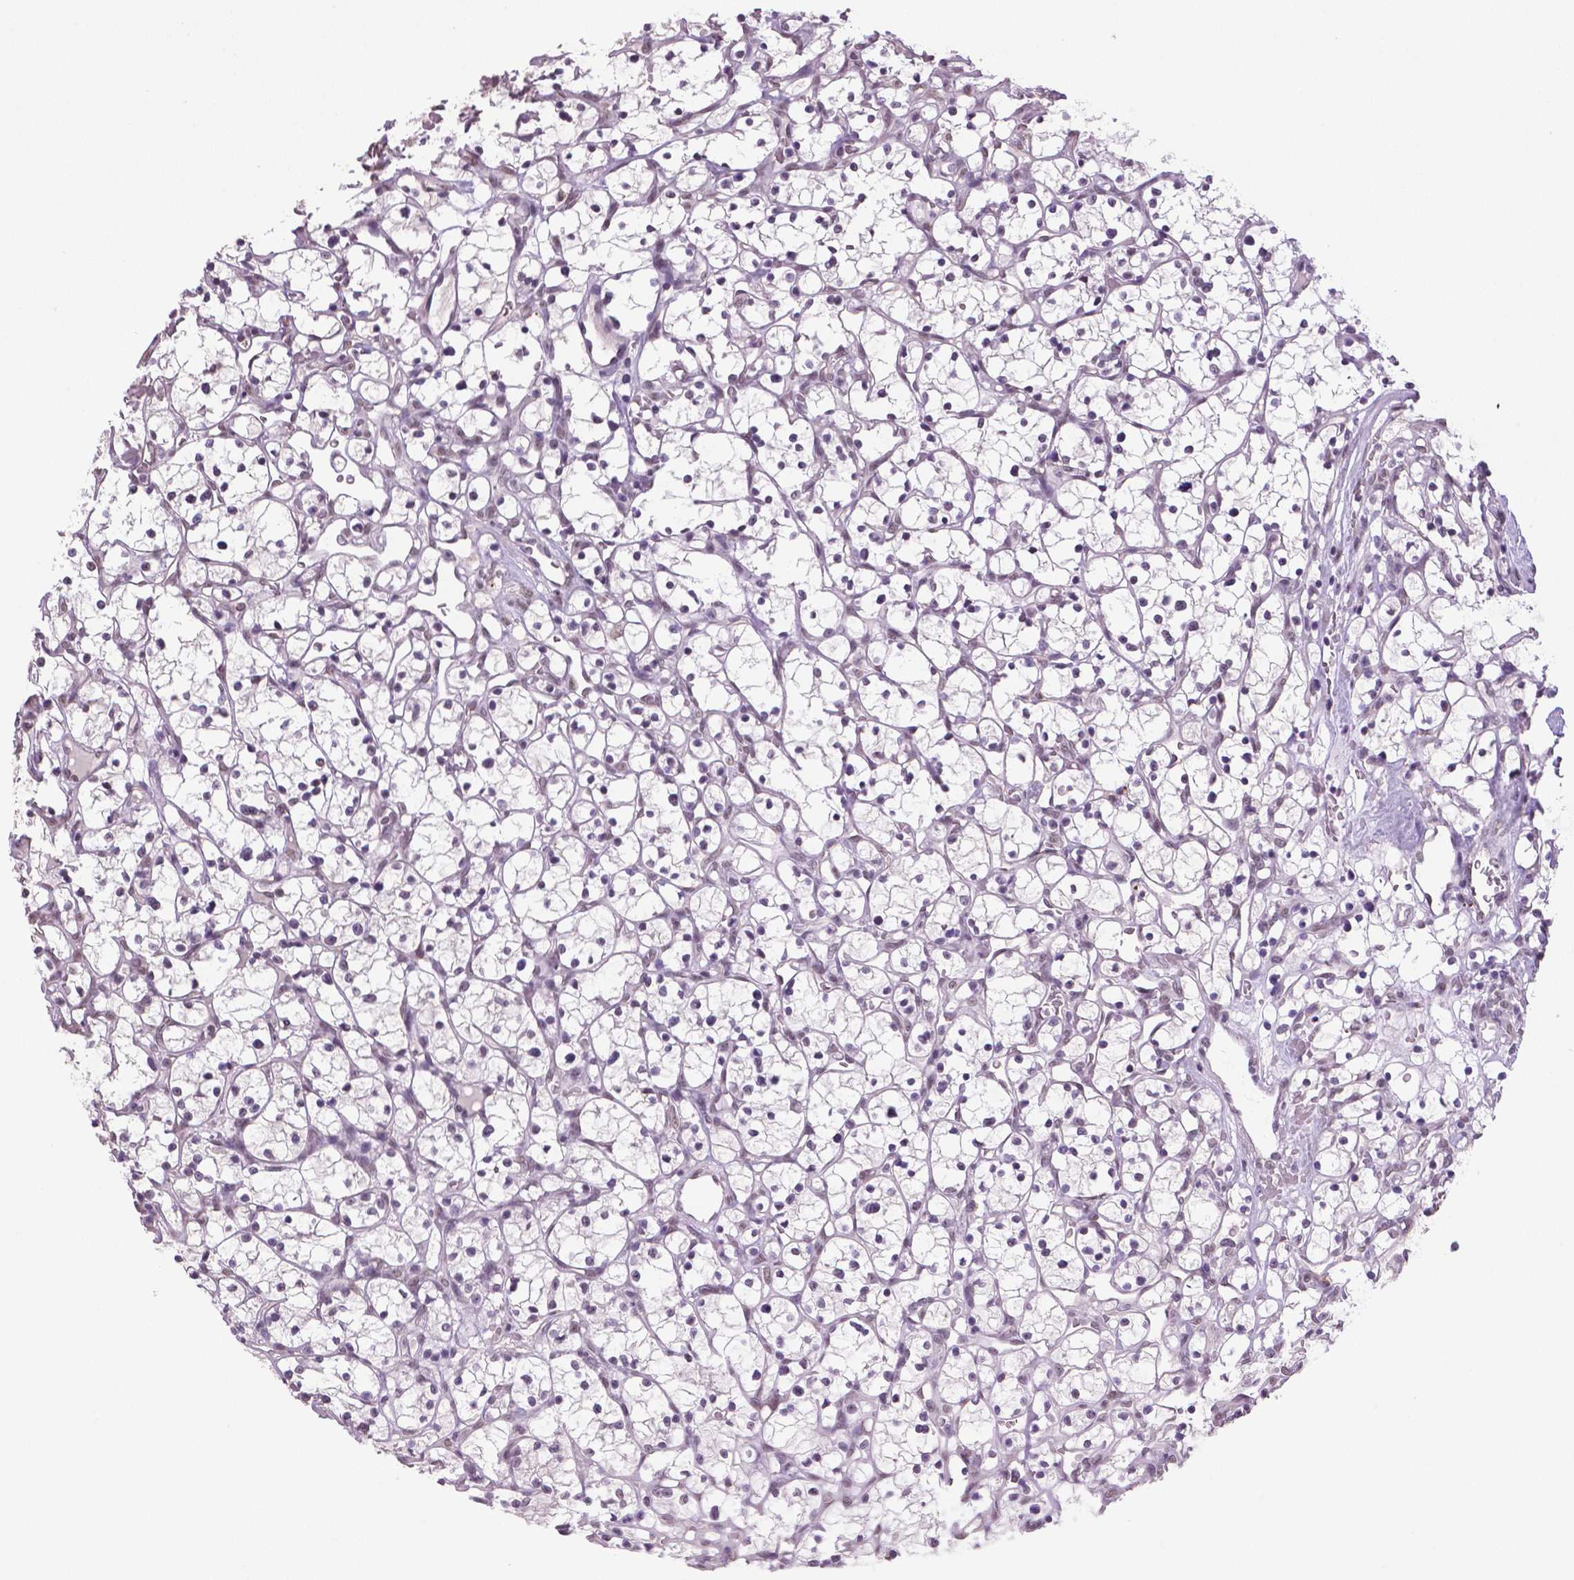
{"staining": {"intensity": "negative", "quantity": "none", "location": "none"}, "tissue": "renal cancer", "cell_type": "Tumor cells", "image_type": "cancer", "snomed": [{"axis": "morphology", "description": "Adenocarcinoma, NOS"}, {"axis": "topography", "description": "Kidney"}], "caption": "Immunohistochemical staining of human renal adenocarcinoma reveals no significant positivity in tumor cells.", "gene": "IGF2BP1", "patient": {"sex": "female", "age": 64}}